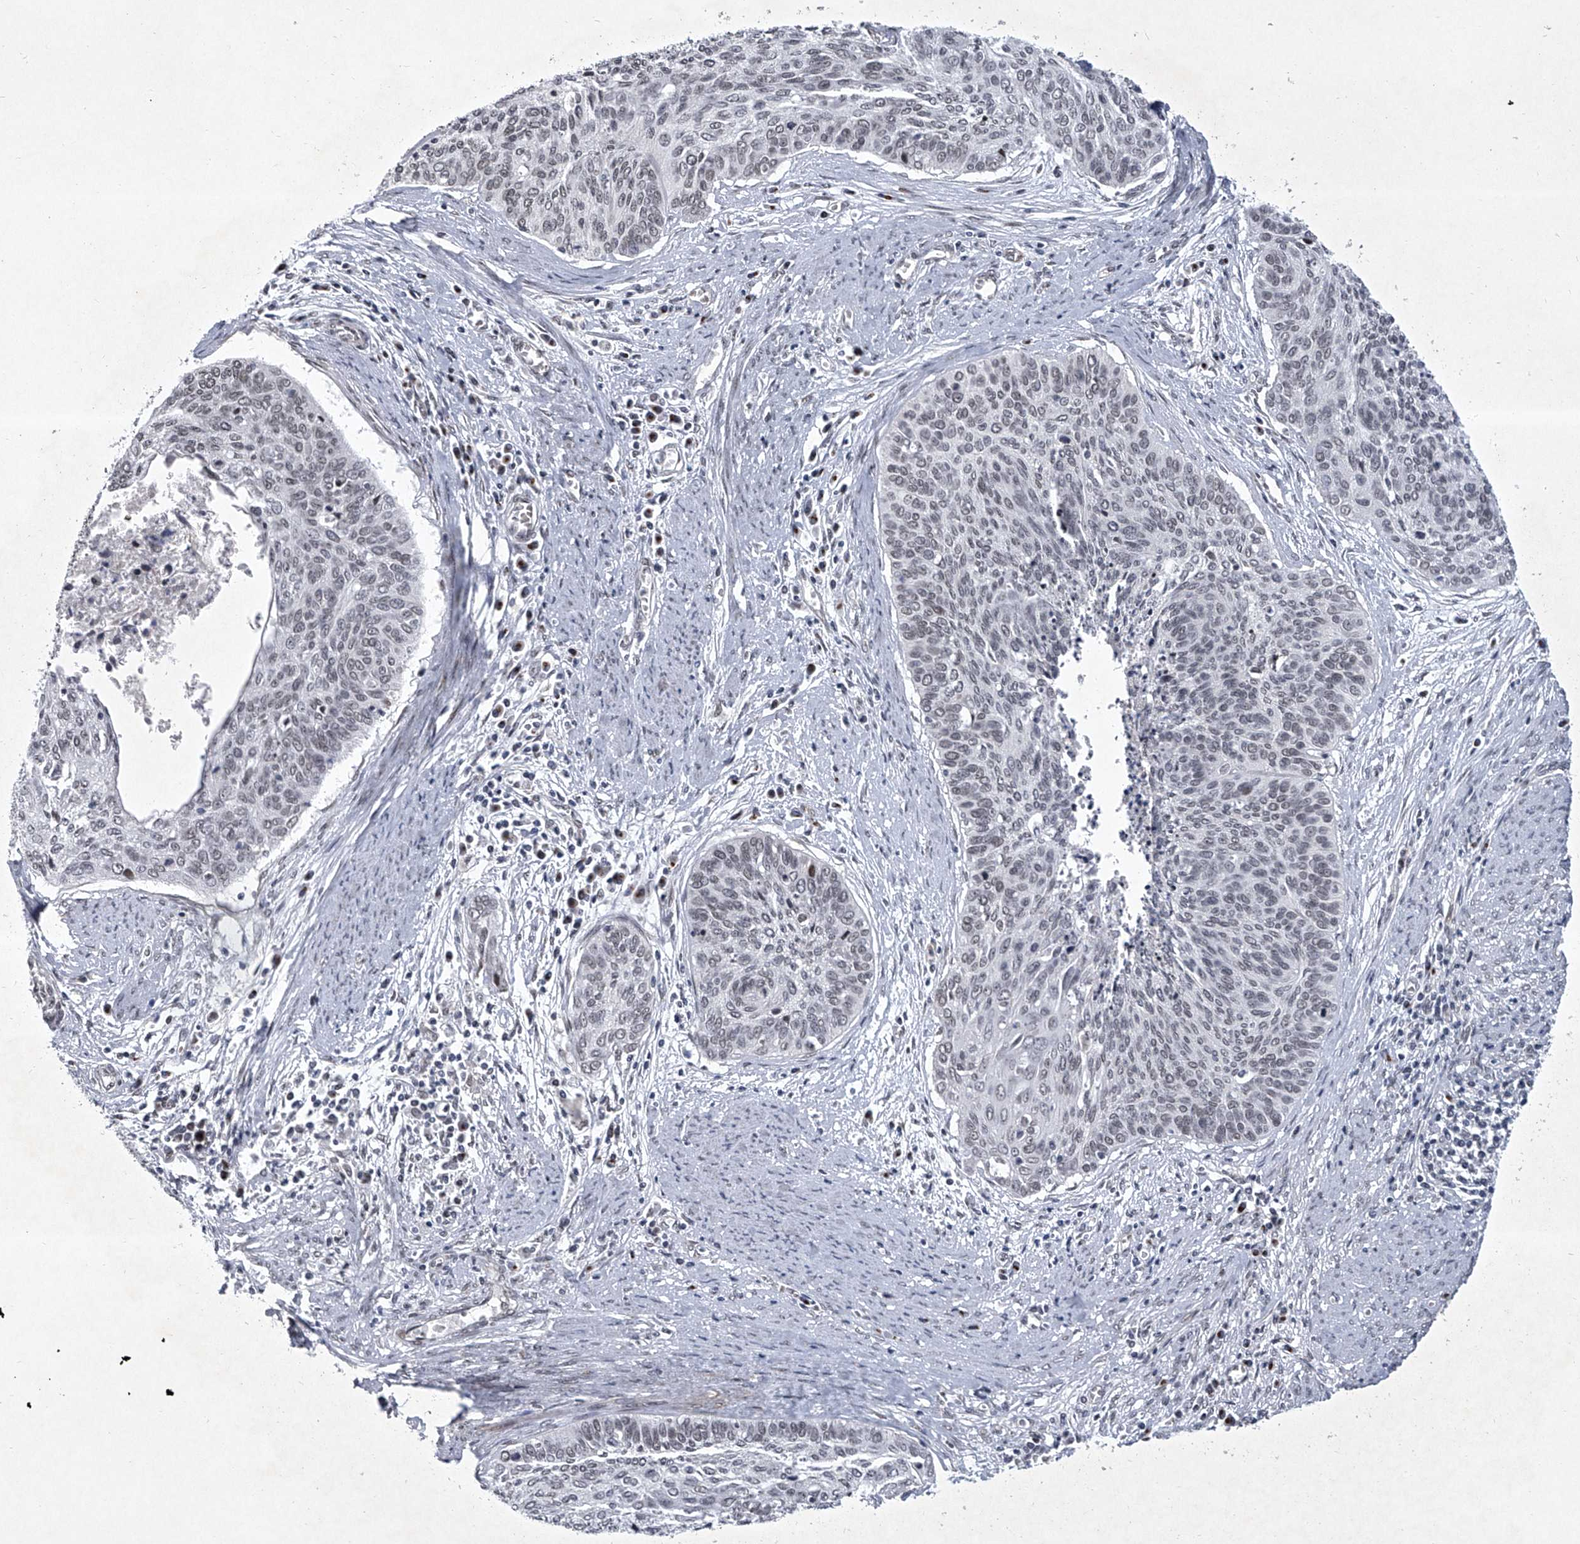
{"staining": {"intensity": "weak", "quantity": "<25%", "location": "nuclear"}, "tissue": "cervical cancer", "cell_type": "Tumor cells", "image_type": "cancer", "snomed": [{"axis": "morphology", "description": "Squamous cell carcinoma, NOS"}, {"axis": "topography", "description": "Cervix"}], "caption": "An immunohistochemistry (IHC) micrograph of cervical cancer is shown. There is no staining in tumor cells of cervical cancer.", "gene": "MLLT1", "patient": {"sex": "female", "age": 55}}